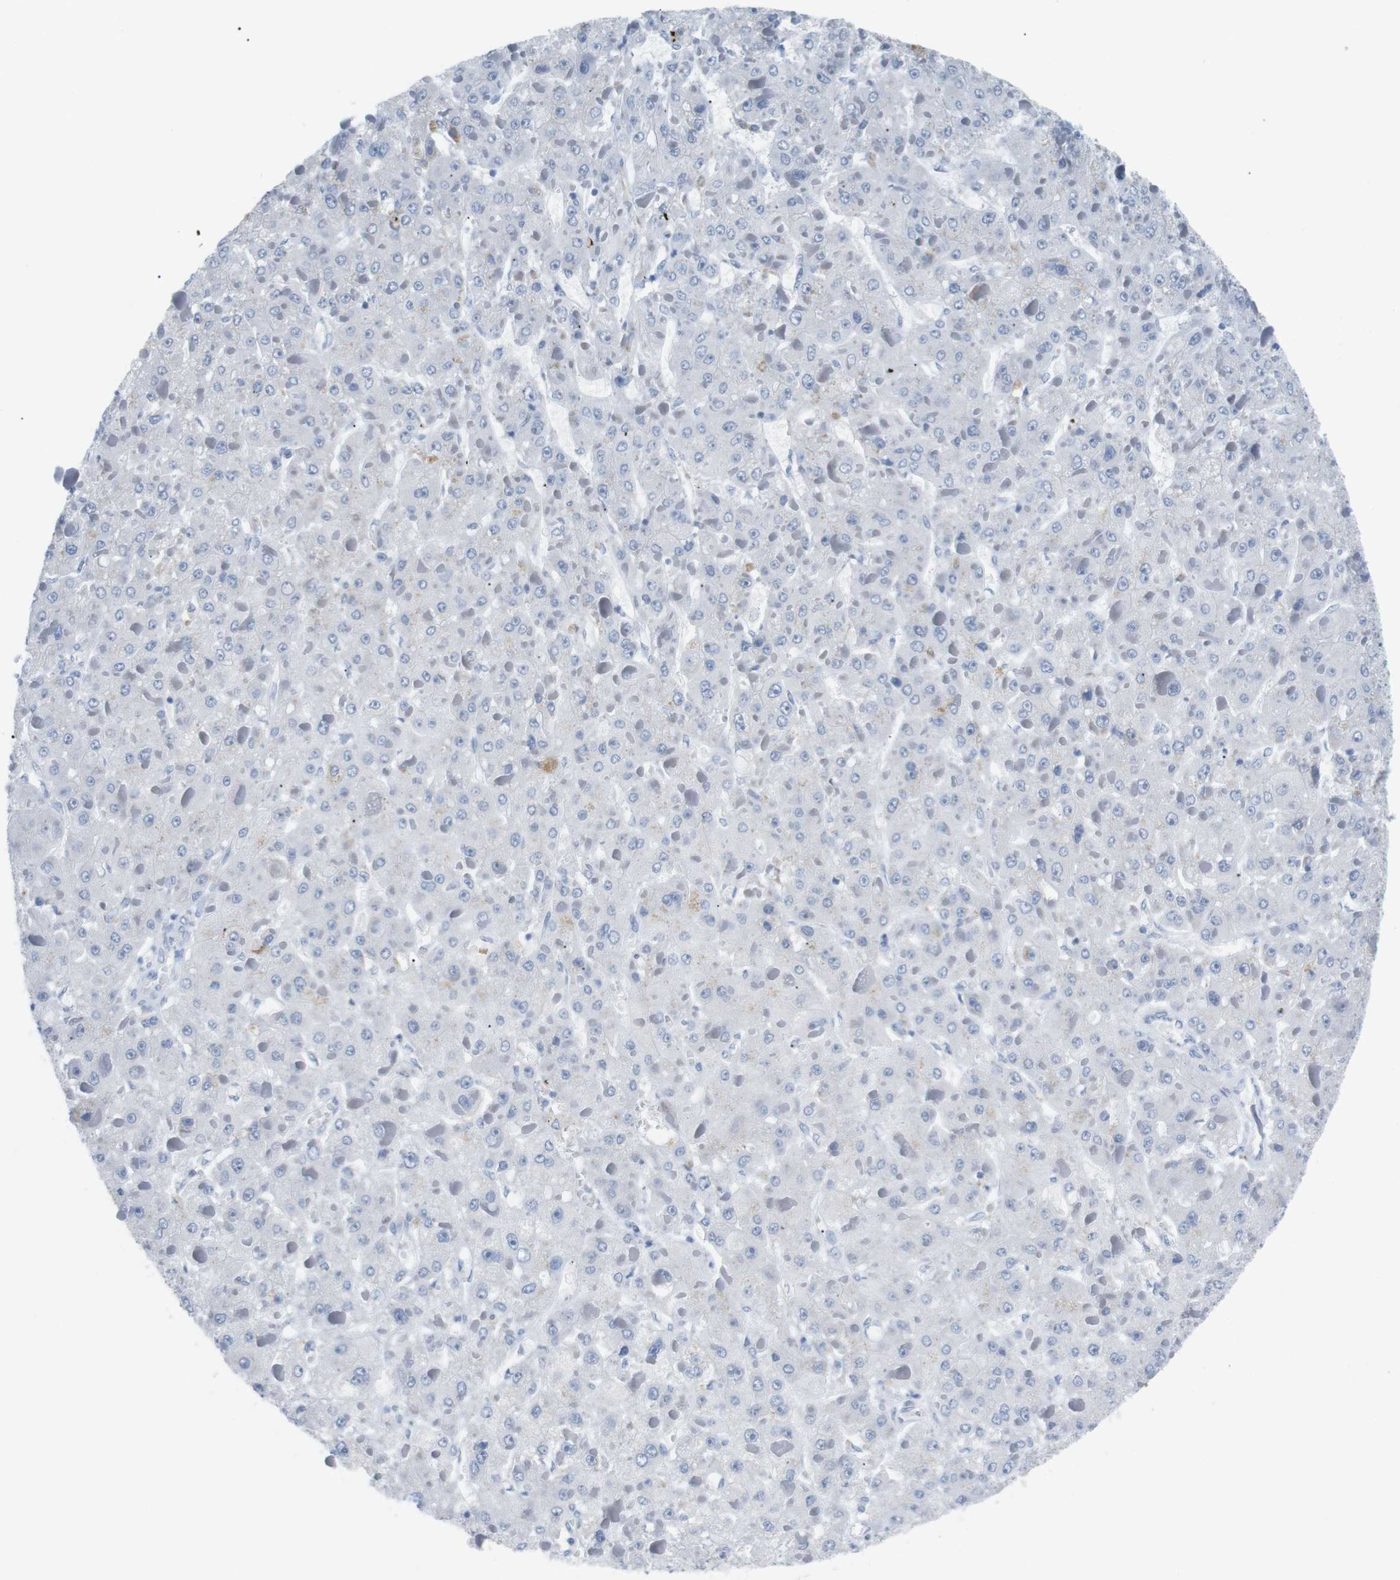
{"staining": {"intensity": "negative", "quantity": "none", "location": "none"}, "tissue": "liver cancer", "cell_type": "Tumor cells", "image_type": "cancer", "snomed": [{"axis": "morphology", "description": "Carcinoma, Hepatocellular, NOS"}, {"axis": "topography", "description": "Liver"}], "caption": "Immunohistochemistry photomicrograph of human liver cancer stained for a protein (brown), which demonstrates no staining in tumor cells.", "gene": "HBG2", "patient": {"sex": "female", "age": 73}}